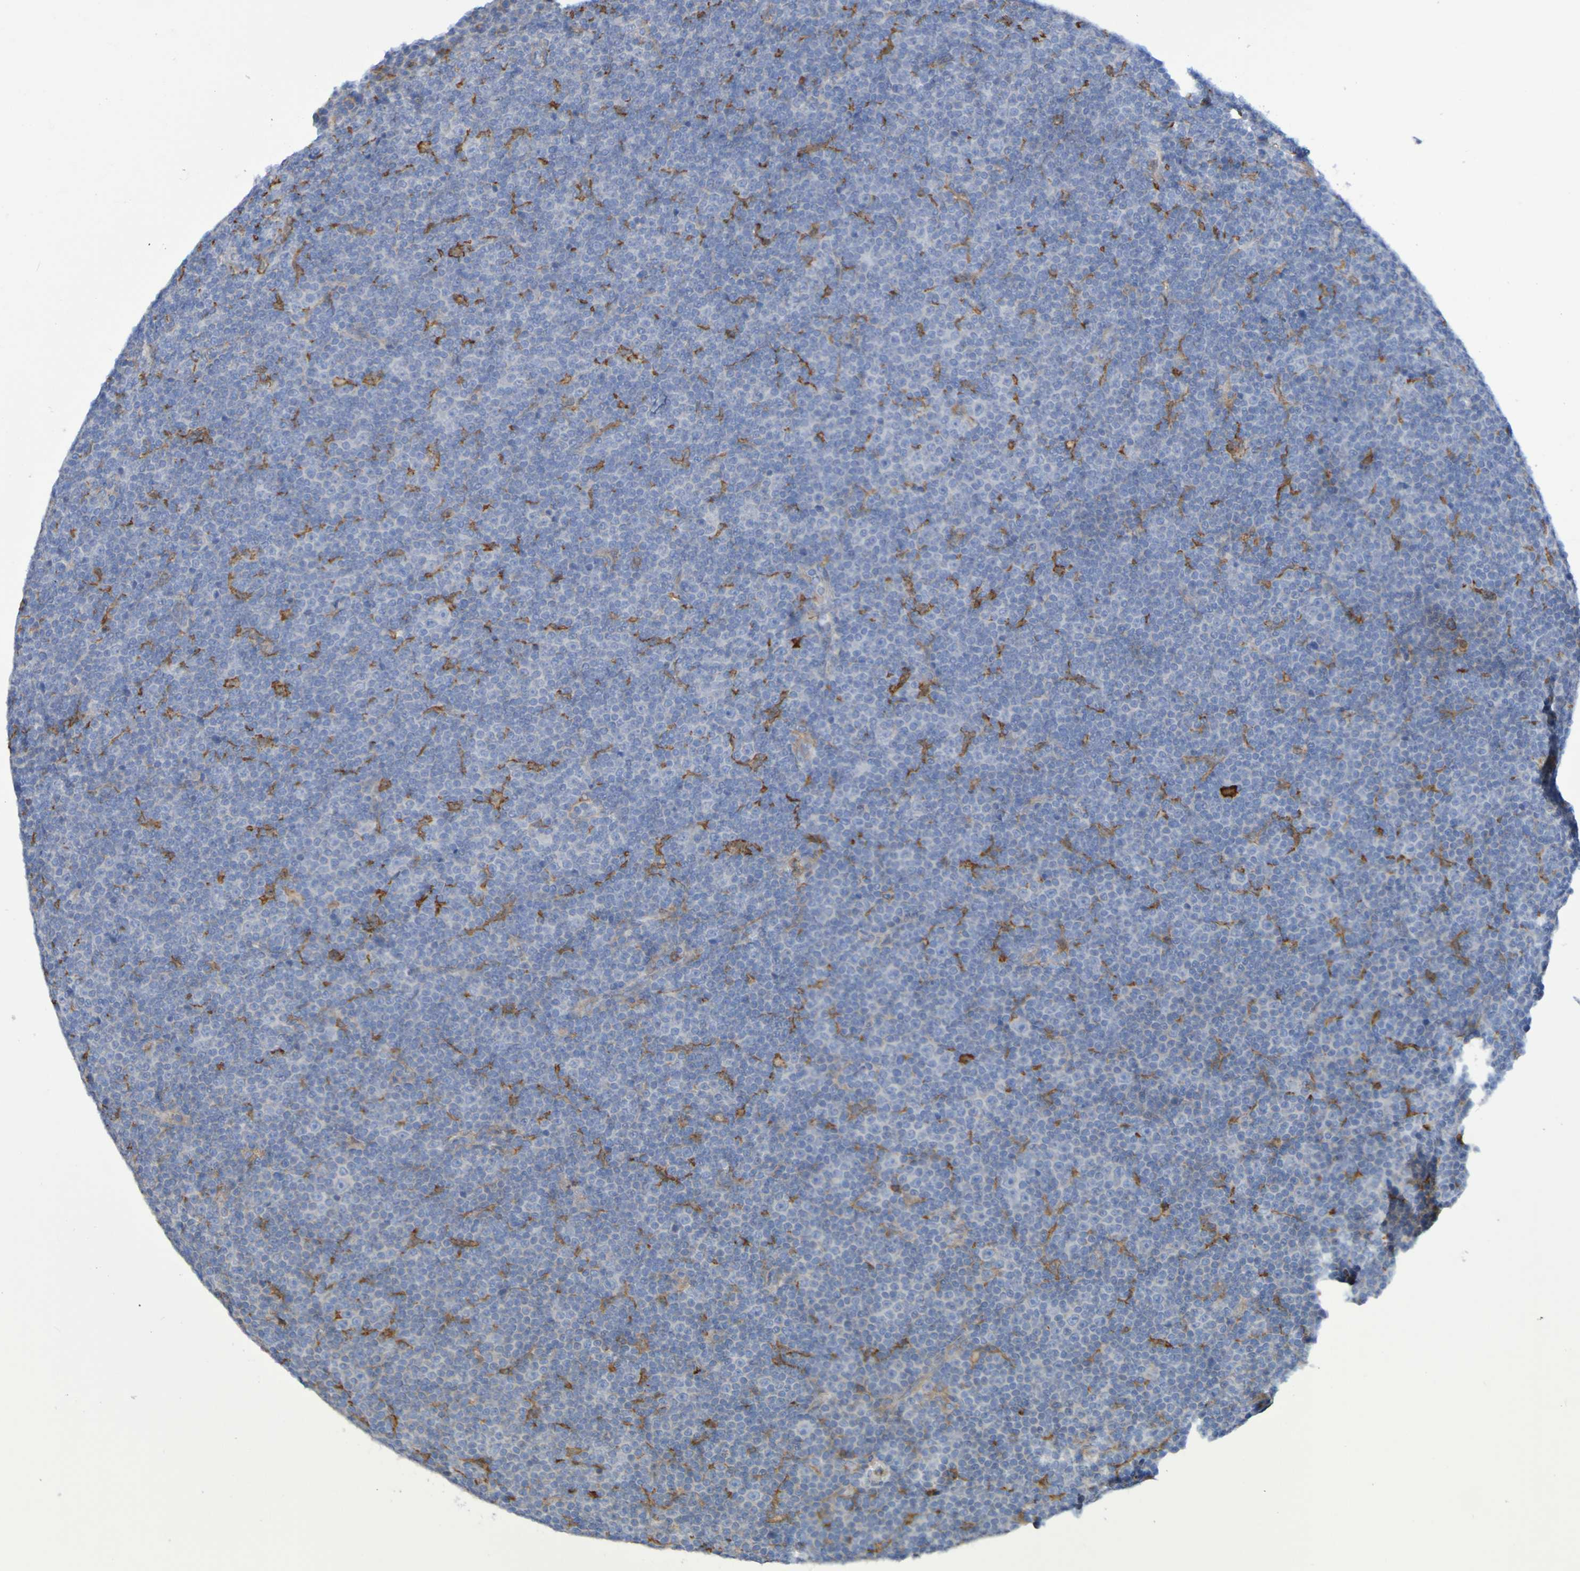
{"staining": {"intensity": "moderate", "quantity": "<25%", "location": "cytoplasmic/membranous"}, "tissue": "lymphoma", "cell_type": "Tumor cells", "image_type": "cancer", "snomed": [{"axis": "morphology", "description": "Malignant lymphoma, non-Hodgkin's type, Low grade"}, {"axis": "topography", "description": "Lymph node"}], "caption": "Immunohistochemical staining of human low-grade malignant lymphoma, non-Hodgkin's type shows low levels of moderate cytoplasmic/membranous protein staining in approximately <25% of tumor cells. The staining is performed using DAB (3,3'-diaminobenzidine) brown chromogen to label protein expression. The nuclei are counter-stained blue using hematoxylin.", "gene": "SCRG1", "patient": {"sex": "female", "age": 67}}